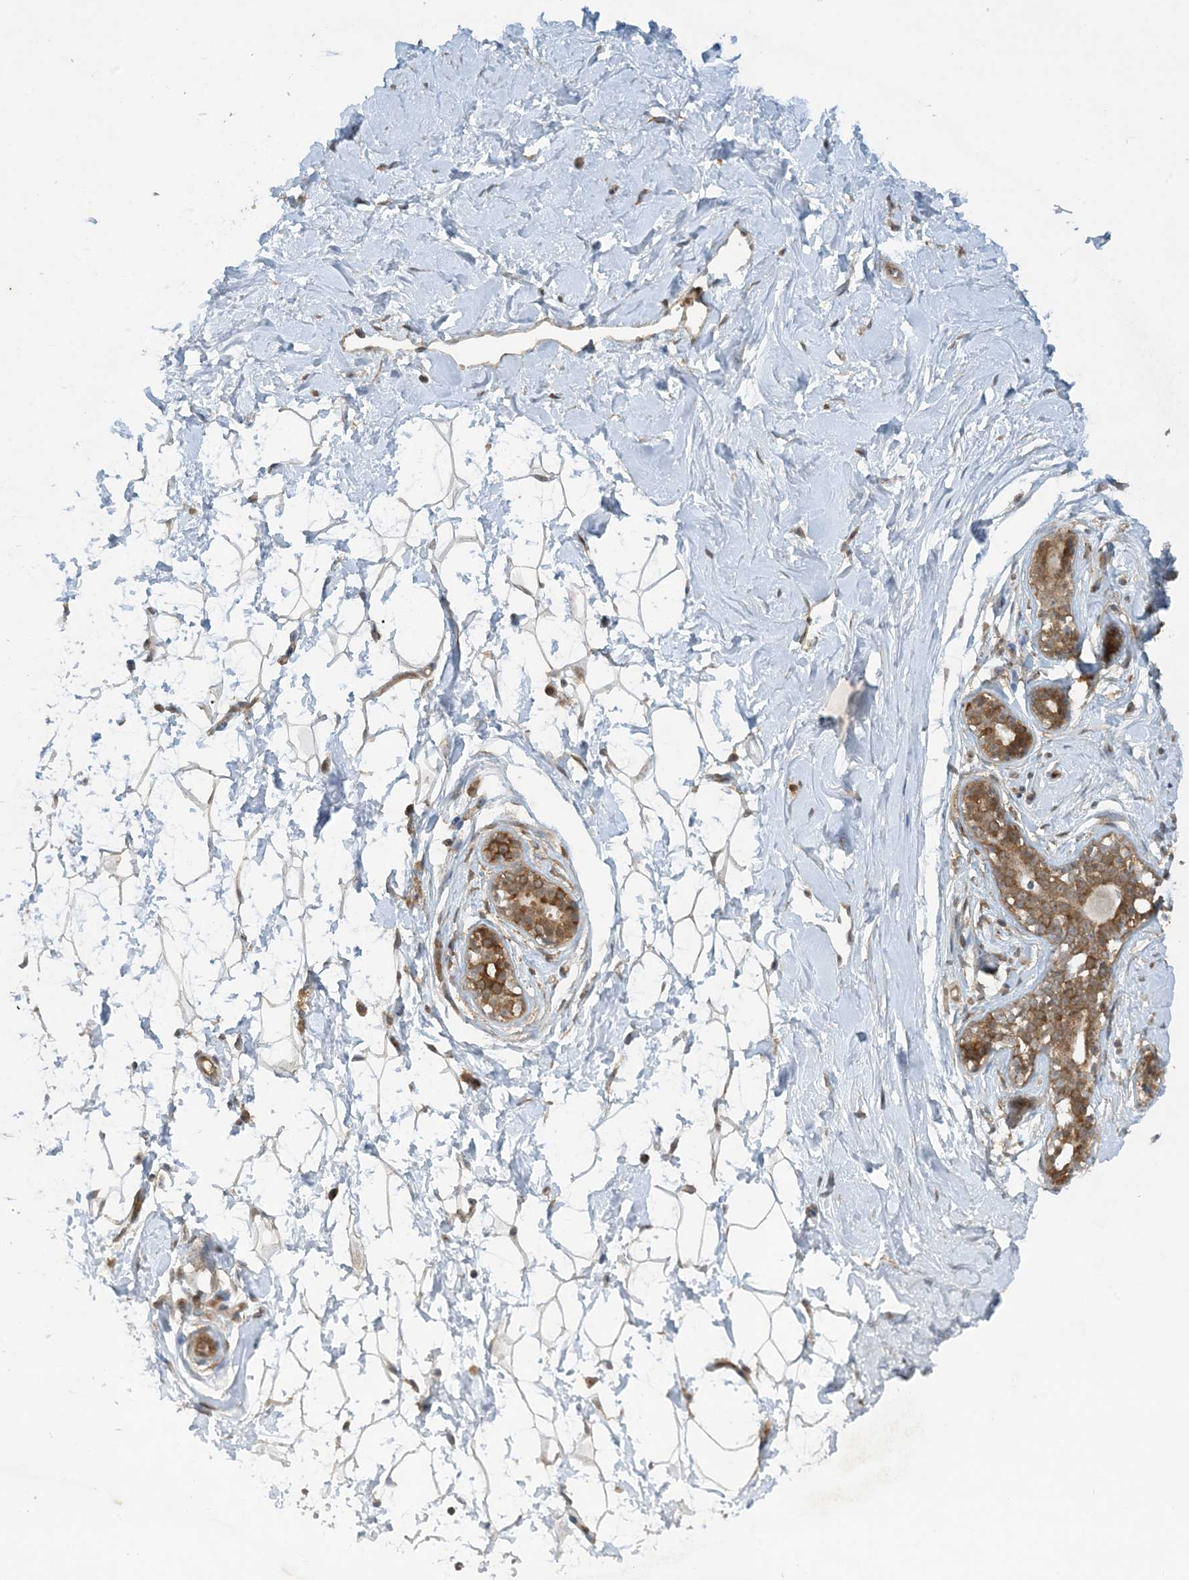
{"staining": {"intensity": "moderate", "quantity": ">75%", "location": "cytoplasmic/membranous,nuclear"}, "tissue": "breast", "cell_type": "Adipocytes", "image_type": "normal", "snomed": [{"axis": "morphology", "description": "Normal tissue, NOS"}, {"axis": "morphology", "description": "Adenoma, NOS"}, {"axis": "topography", "description": "Breast"}], "caption": "IHC photomicrograph of unremarkable breast stained for a protein (brown), which exhibits medium levels of moderate cytoplasmic/membranous,nuclear positivity in about >75% of adipocytes.", "gene": "STAM2", "patient": {"sex": "female", "age": 23}}